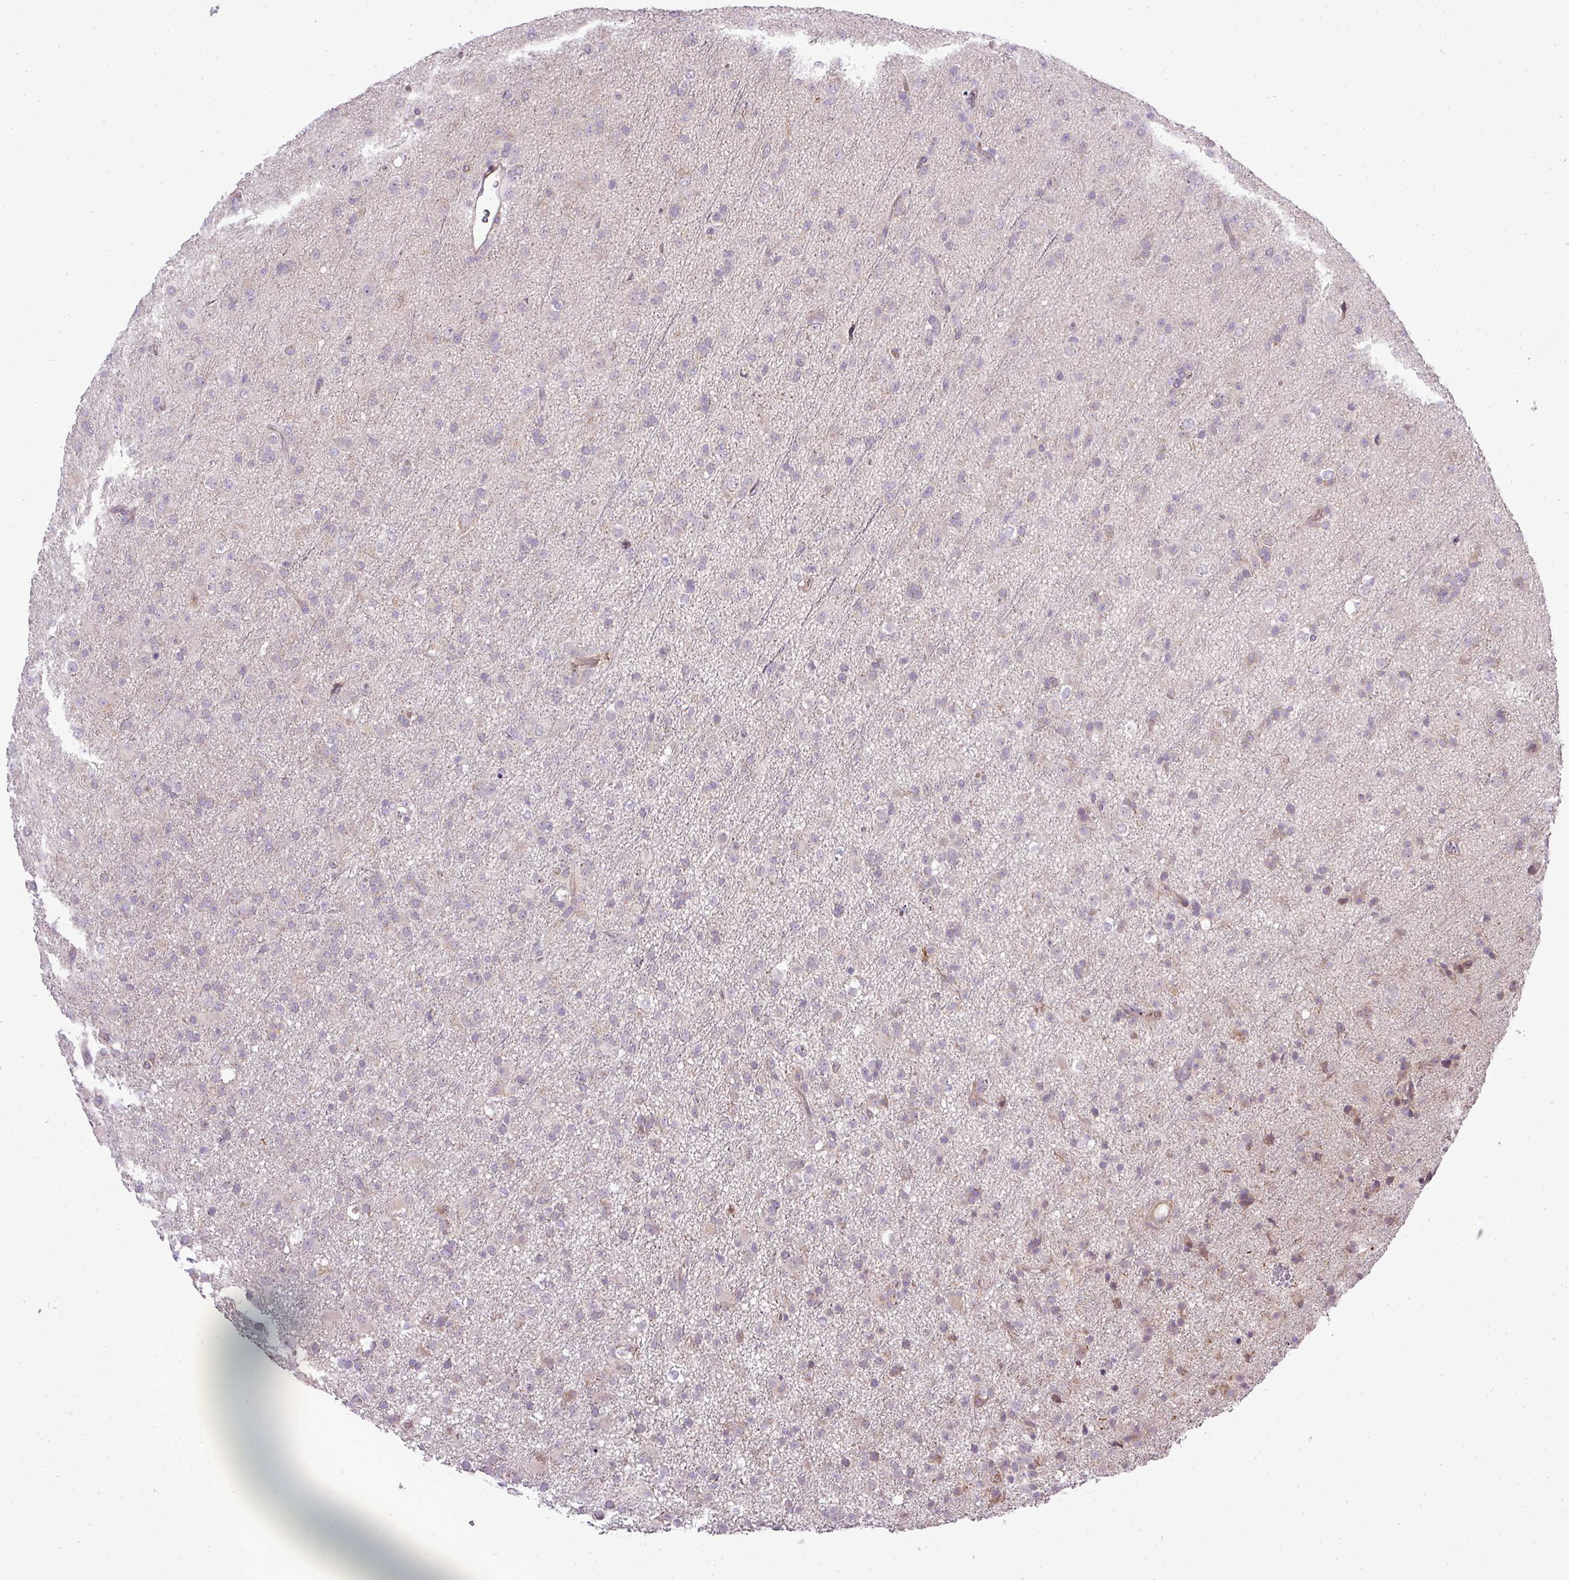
{"staining": {"intensity": "negative", "quantity": "none", "location": "none"}, "tissue": "glioma", "cell_type": "Tumor cells", "image_type": "cancer", "snomed": [{"axis": "morphology", "description": "Glioma, malignant, Low grade"}, {"axis": "topography", "description": "Brain"}], "caption": "This is an IHC micrograph of human malignant low-grade glioma. There is no positivity in tumor cells.", "gene": "PDRG1", "patient": {"sex": "male", "age": 65}}